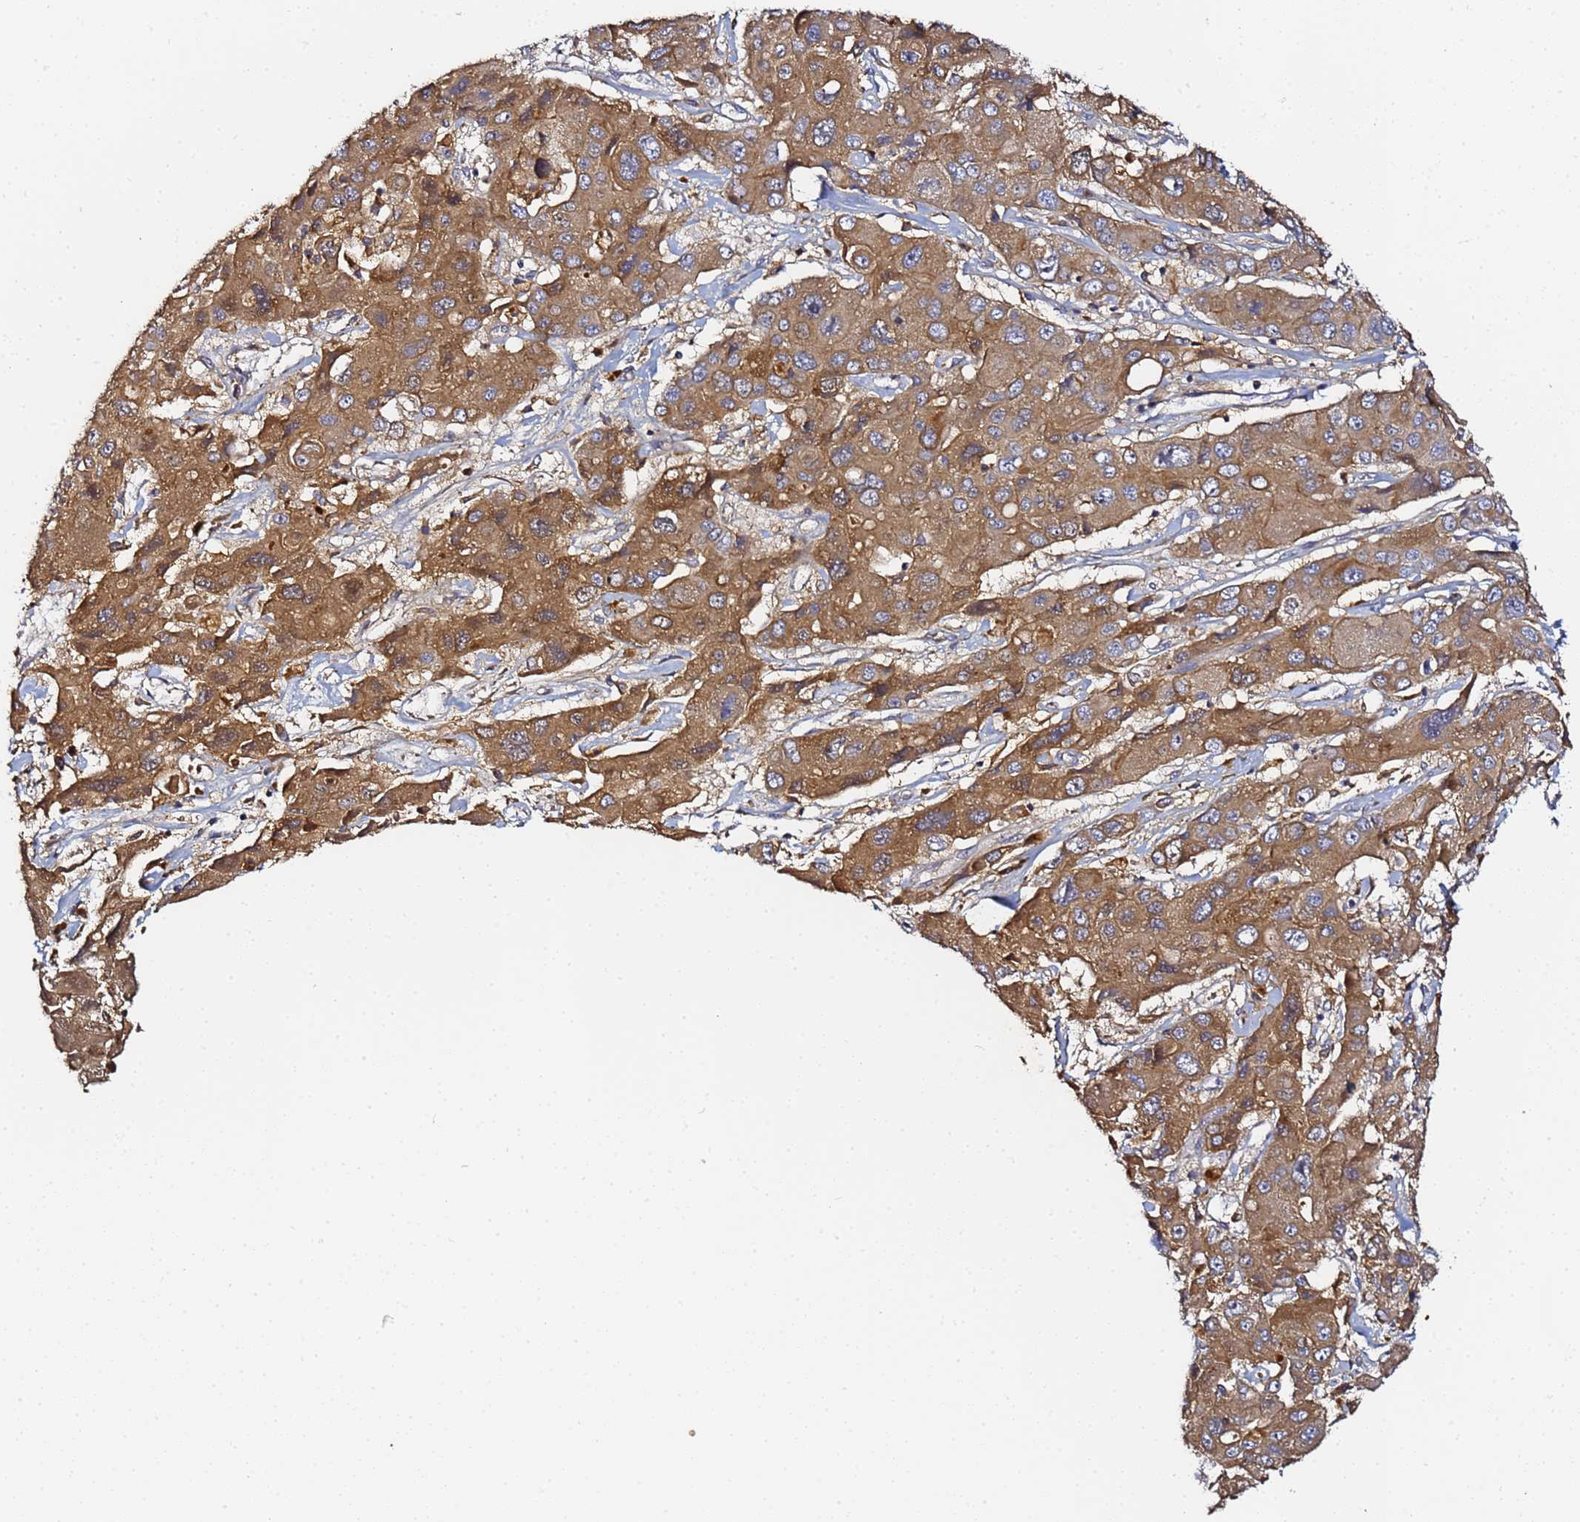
{"staining": {"intensity": "moderate", "quantity": ">75%", "location": "cytoplasmic/membranous"}, "tissue": "liver cancer", "cell_type": "Tumor cells", "image_type": "cancer", "snomed": [{"axis": "morphology", "description": "Cholangiocarcinoma"}, {"axis": "topography", "description": "Liver"}], "caption": "Tumor cells show moderate cytoplasmic/membranous staining in approximately >75% of cells in liver cholangiocarcinoma. (brown staining indicates protein expression, while blue staining denotes nuclei).", "gene": "LRRC69", "patient": {"sex": "male", "age": 67}}